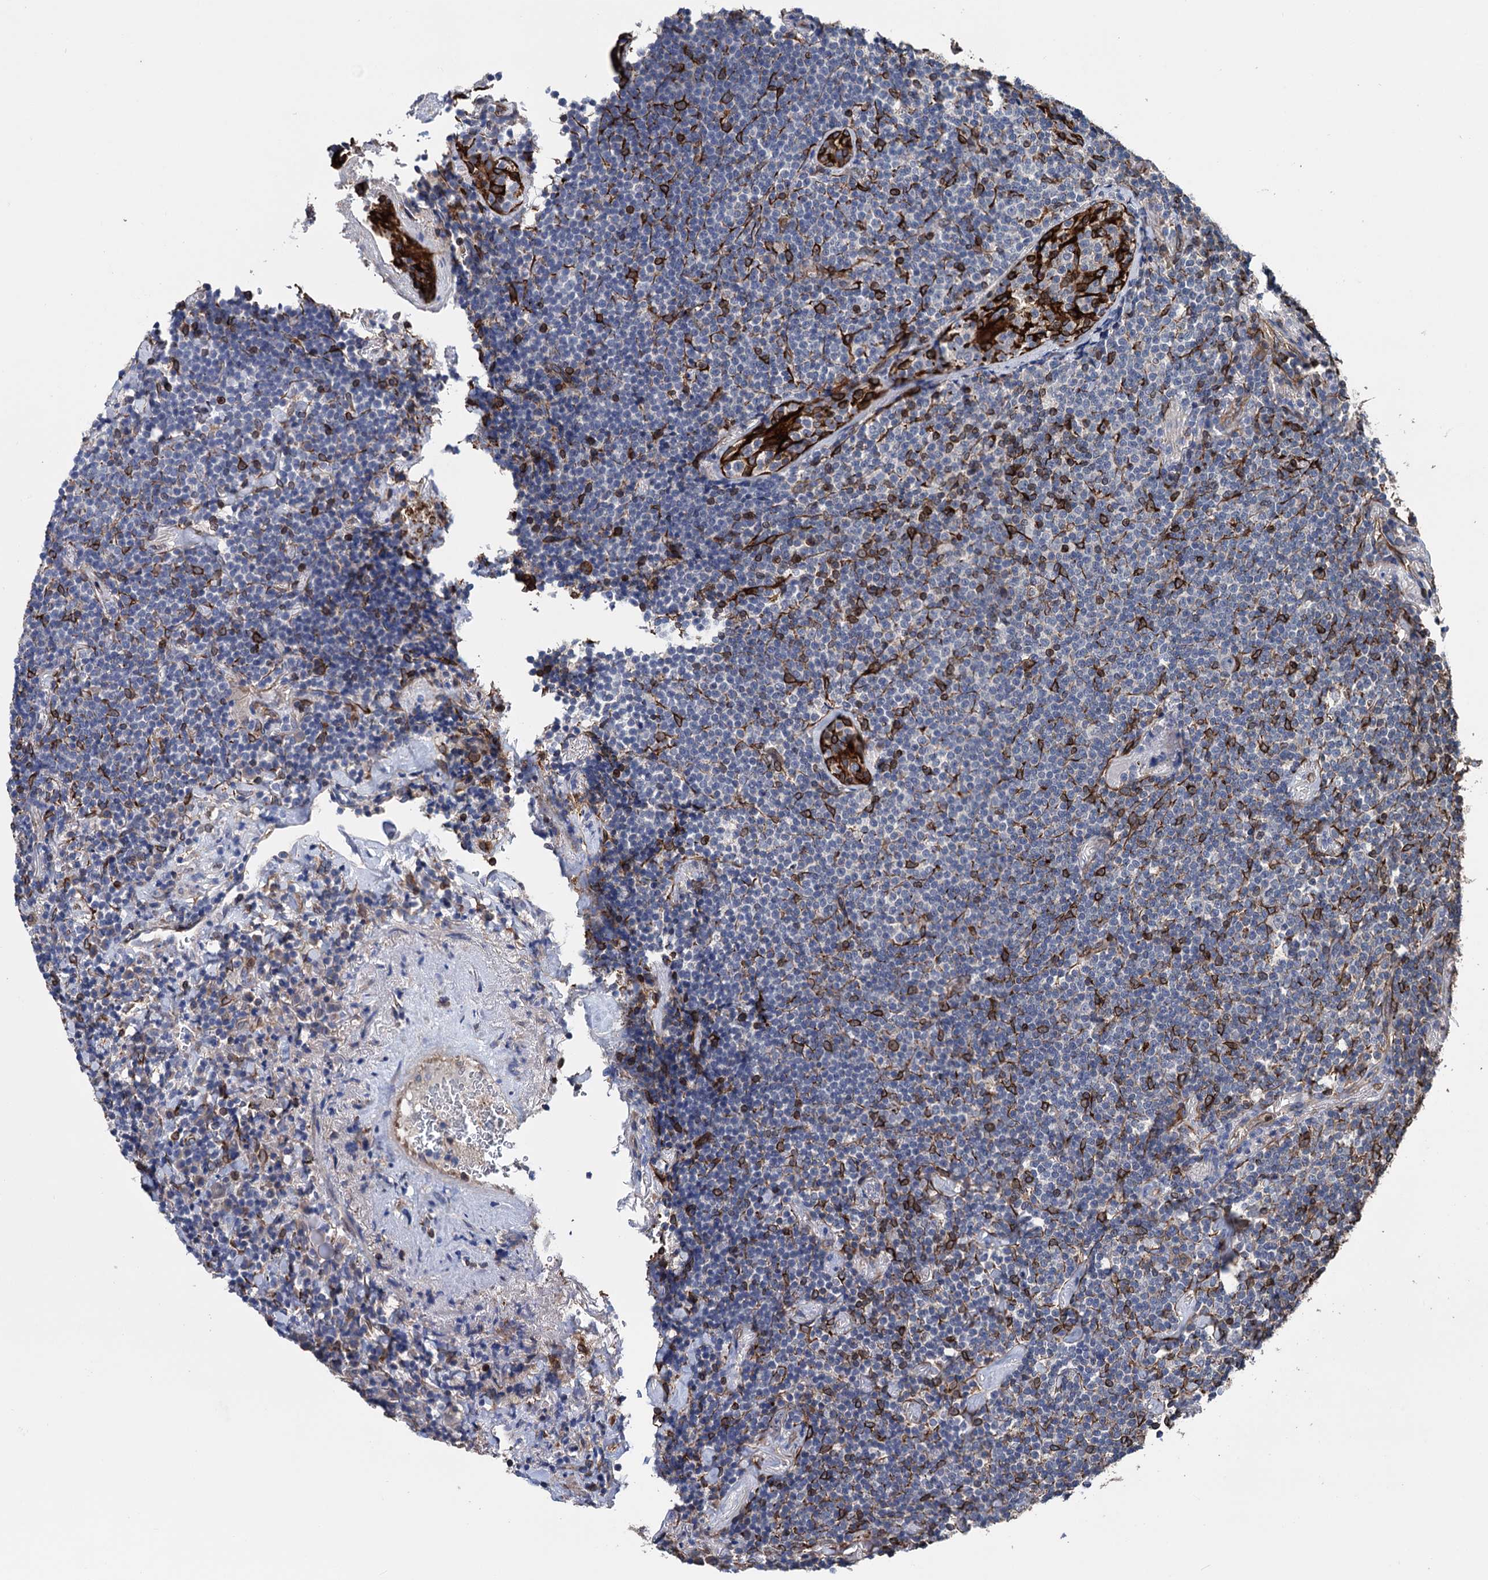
{"staining": {"intensity": "negative", "quantity": "none", "location": "none"}, "tissue": "lymphoma", "cell_type": "Tumor cells", "image_type": "cancer", "snomed": [{"axis": "morphology", "description": "Malignant lymphoma, non-Hodgkin's type, Low grade"}, {"axis": "topography", "description": "Lung"}], "caption": "Tumor cells are negative for protein expression in human low-grade malignant lymphoma, non-Hodgkin's type.", "gene": "STING1", "patient": {"sex": "female", "age": 71}}